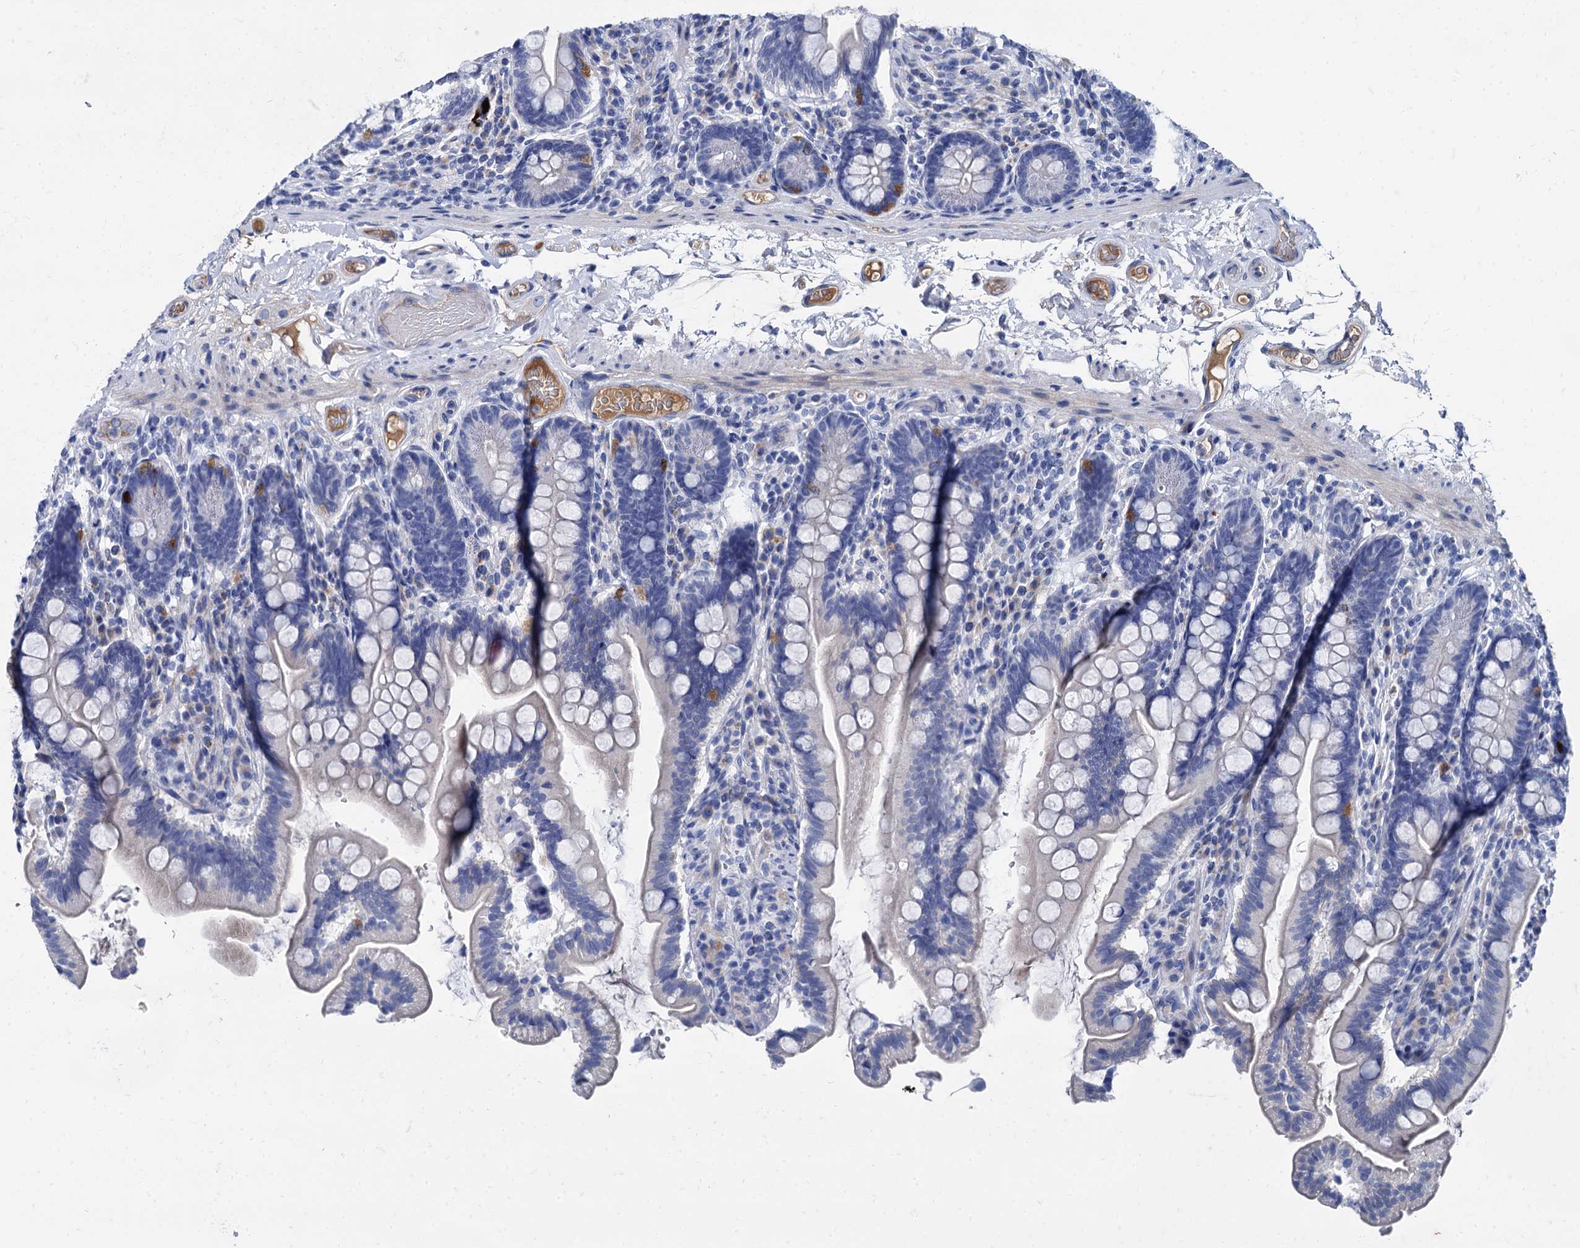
{"staining": {"intensity": "moderate", "quantity": "<25%", "location": "cytoplasmic/membranous"}, "tissue": "small intestine", "cell_type": "Glandular cells", "image_type": "normal", "snomed": [{"axis": "morphology", "description": "Normal tissue, NOS"}, {"axis": "topography", "description": "Small intestine"}], "caption": "Small intestine stained for a protein (brown) reveals moderate cytoplasmic/membranous positive staining in approximately <25% of glandular cells.", "gene": "TMEM72", "patient": {"sex": "female", "age": 64}}